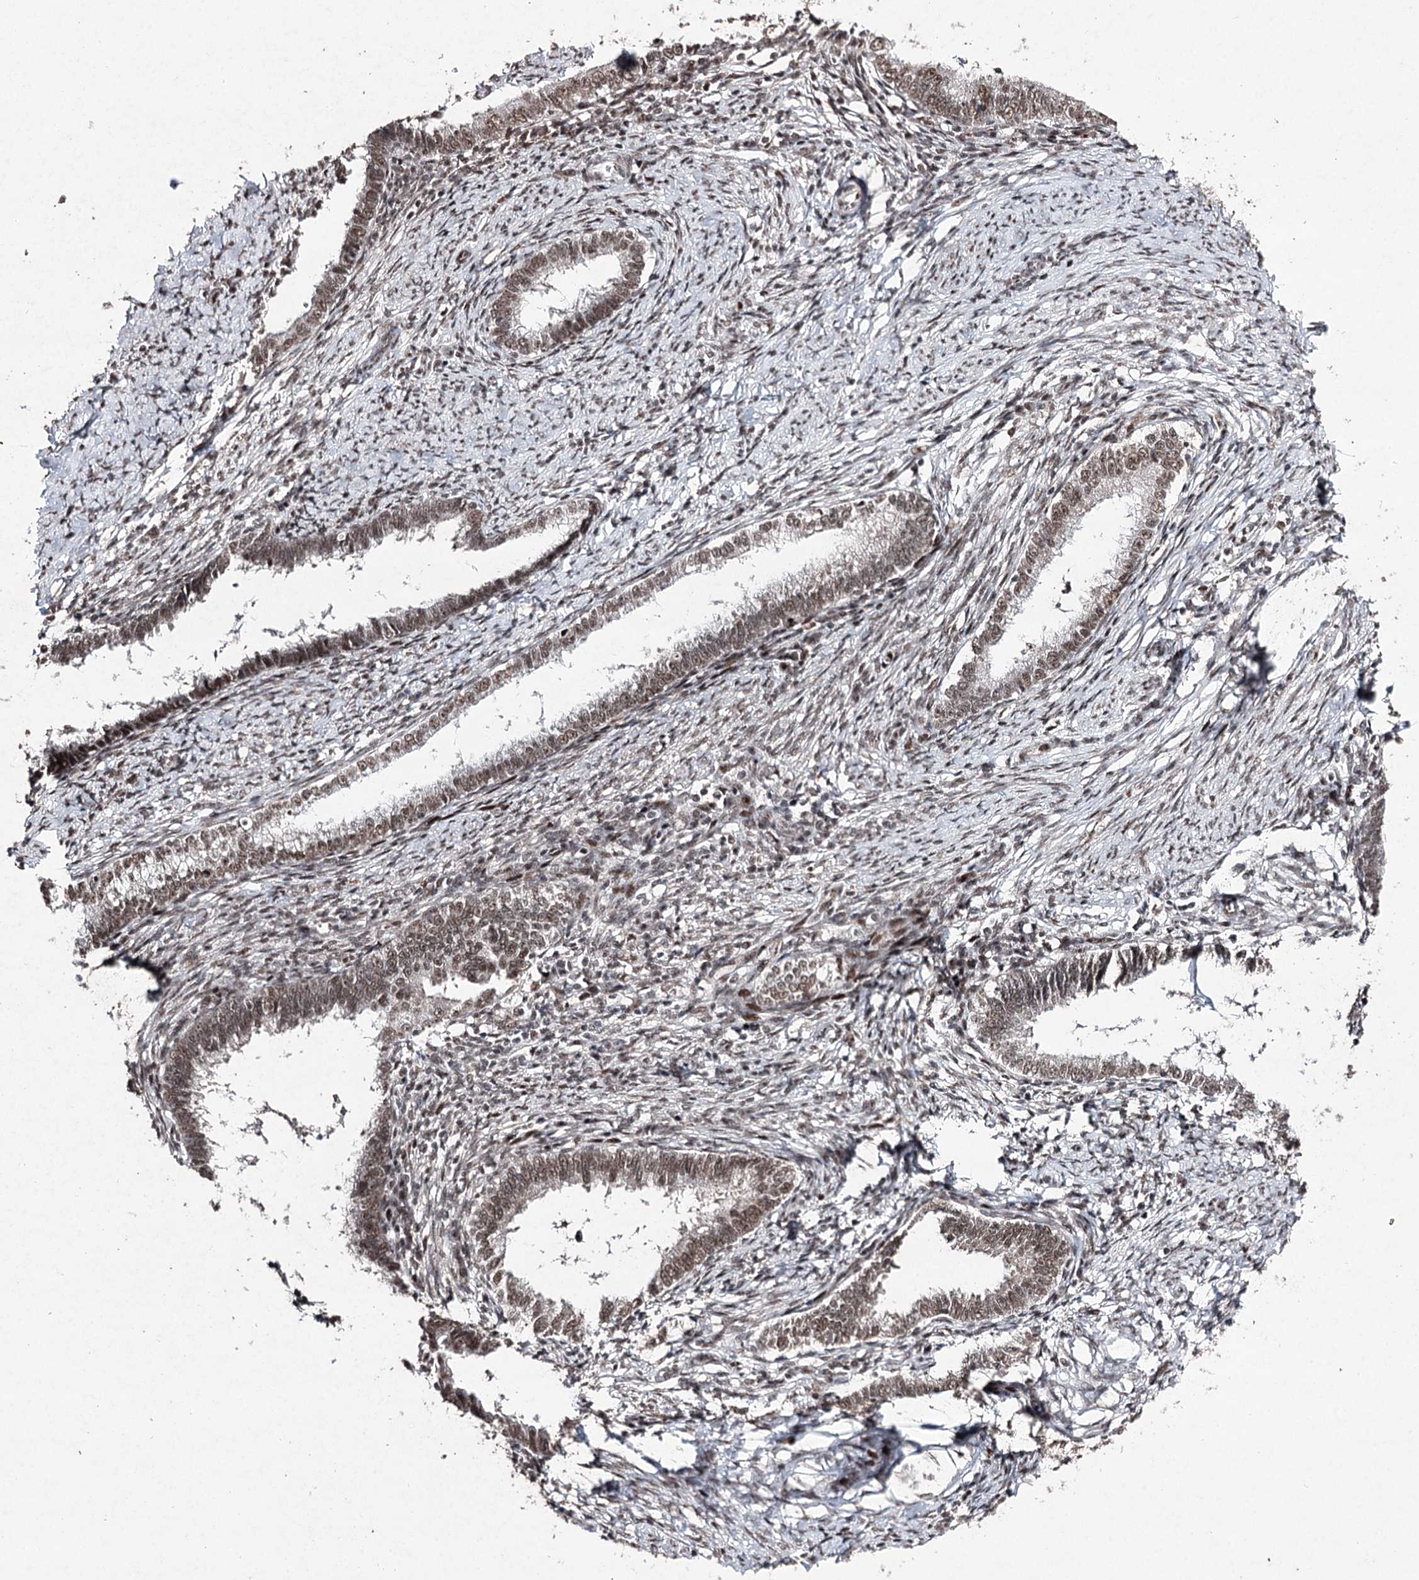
{"staining": {"intensity": "moderate", "quantity": ">75%", "location": "nuclear"}, "tissue": "cervical cancer", "cell_type": "Tumor cells", "image_type": "cancer", "snomed": [{"axis": "morphology", "description": "Adenocarcinoma, NOS"}, {"axis": "topography", "description": "Cervix"}], "caption": "Immunohistochemical staining of adenocarcinoma (cervical) demonstrates moderate nuclear protein positivity in approximately >75% of tumor cells. Nuclei are stained in blue.", "gene": "PDCD4", "patient": {"sex": "female", "age": 36}}